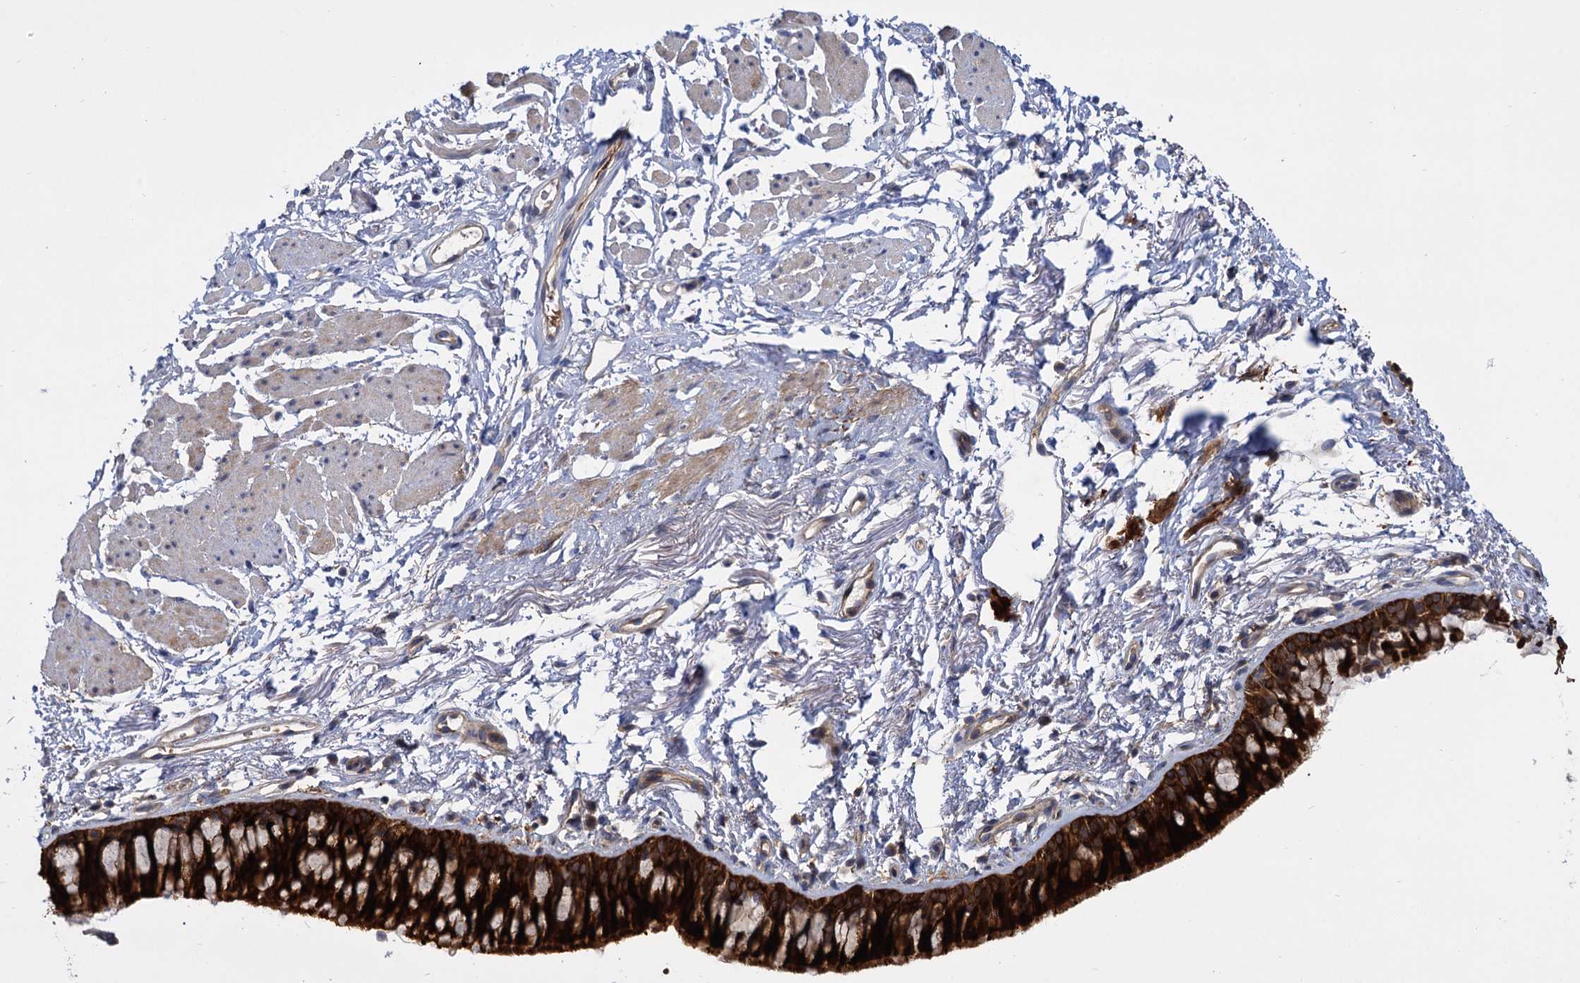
{"staining": {"intensity": "strong", "quantity": ">75%", "location": "cytoplasmic/membranous"}, "tissue": "bronchus", "cell_type": "Respiratory epithelial cells", "image_type": "normal", "snomed": [{"axis": "morphology", "description": "Normal tissue, NOS"}, {"axis": "topography", "description": "Cartilage tissue"}, {"axis": "topography", "description": "Bronchus"}], "caption": "High-magnification brightfield microscopy of unremarkable bronchus stained with DAB (3,3'-diaminobenzidine) (brown) and counterstained with hematoxylin (blue). respiratory epithelial cells exhibit strong cytoplasmic/membranous expression is seen in approximately>75% of cells.", "gene": "GCLC", "patient": {"sex": "female", "age": 73}}